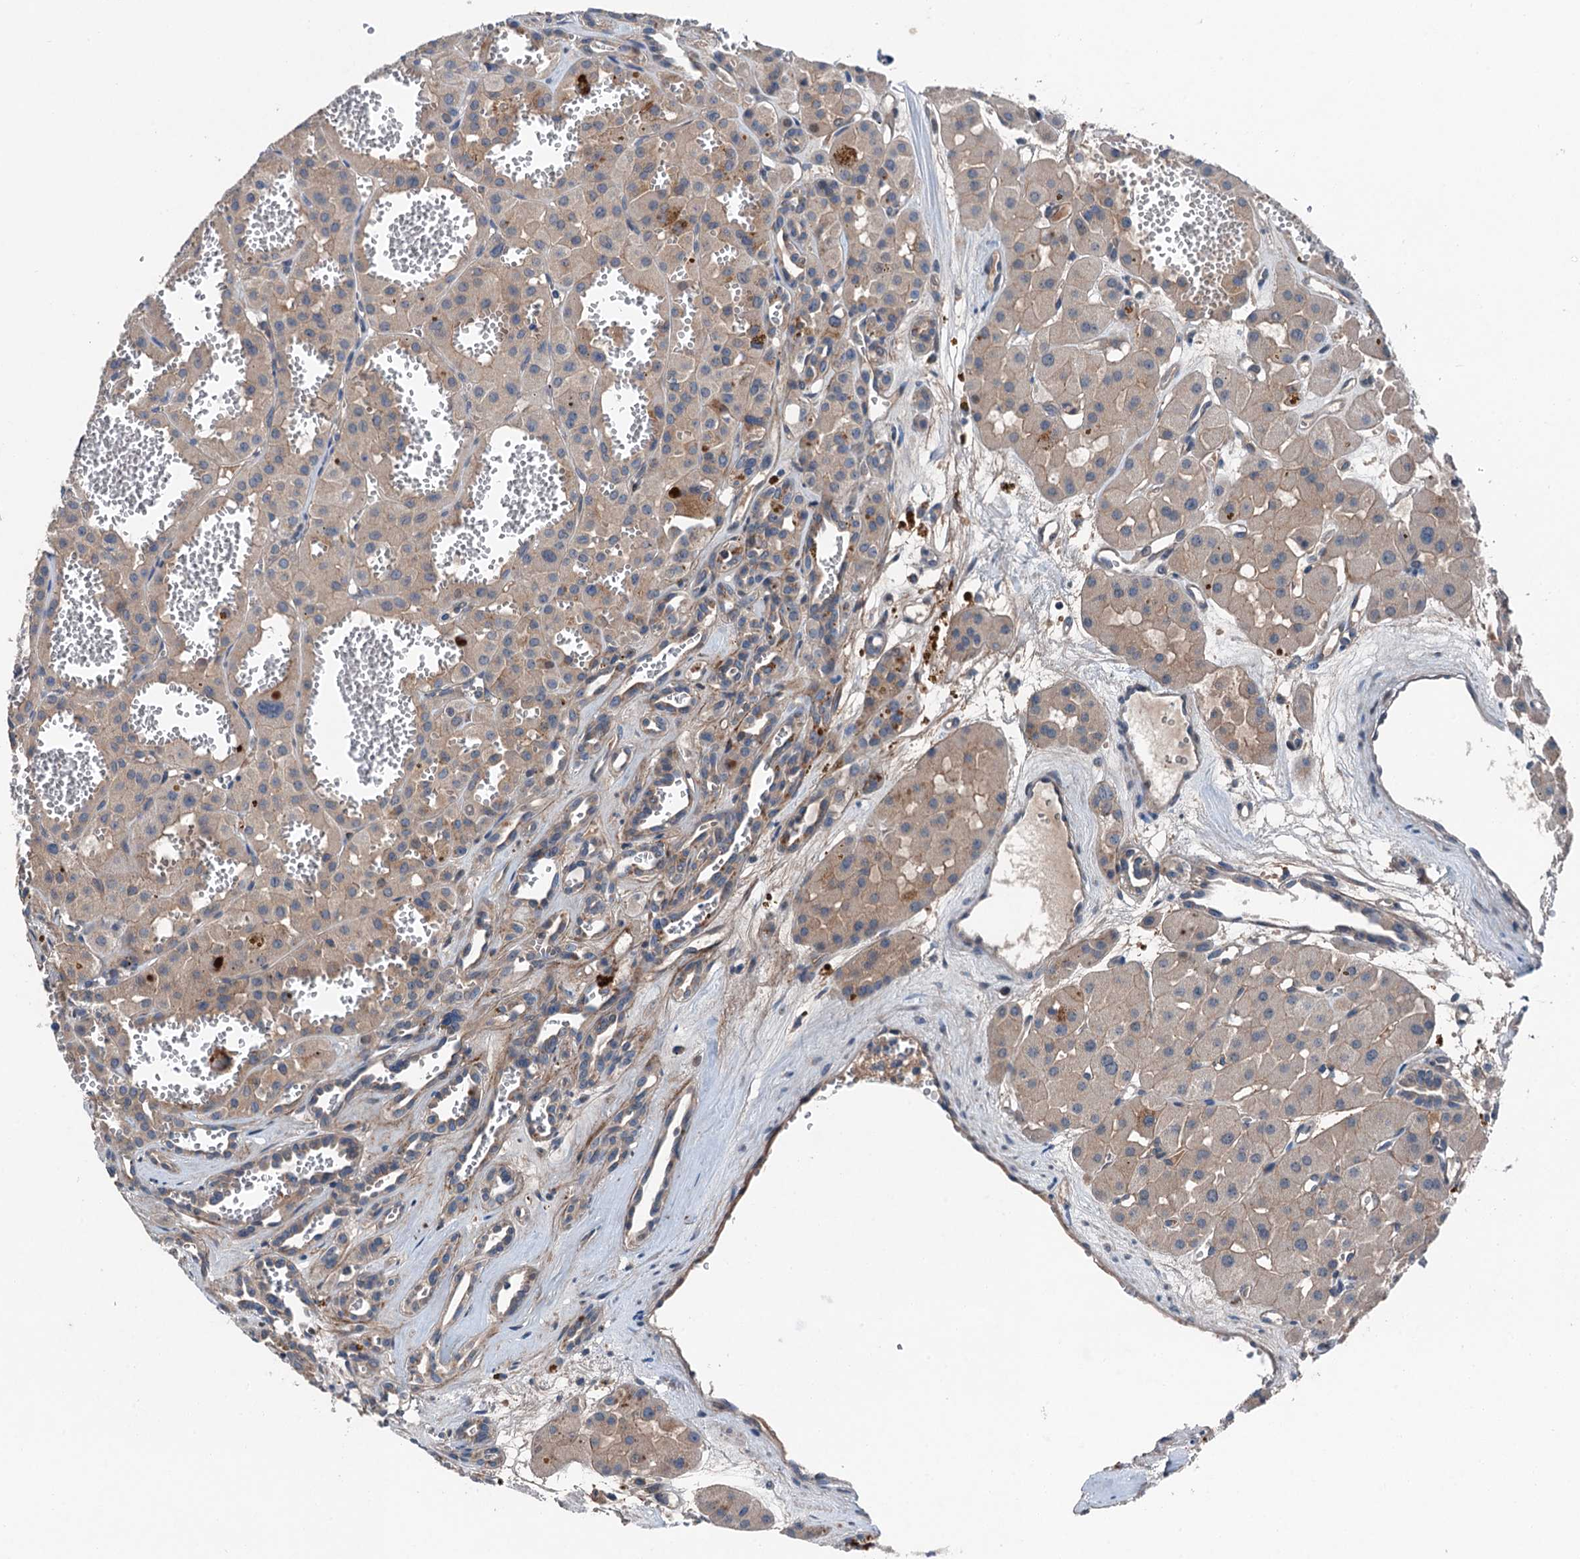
{"staining": {"intensity": "weak", "quantity": ">75%", "location": "cytoplasmic/membranous"}, "tissue": "renal cancer", "cell_type": "Tumor cells", "image_type": "cancer", "snomed": [{"axis": "morphology", "description": "Carcinoma, NOS"}, {"axis": "topography", "description": "Kidney"}], "caption": "The micrograph demonstrates a brown stain indicating the presence of a protein in the cytoplasmic/membranous of tumor cells in renal cancer (carcinoma).", "gene": "SLC2A10", "patient": {"sex": "female", "age": 75}}